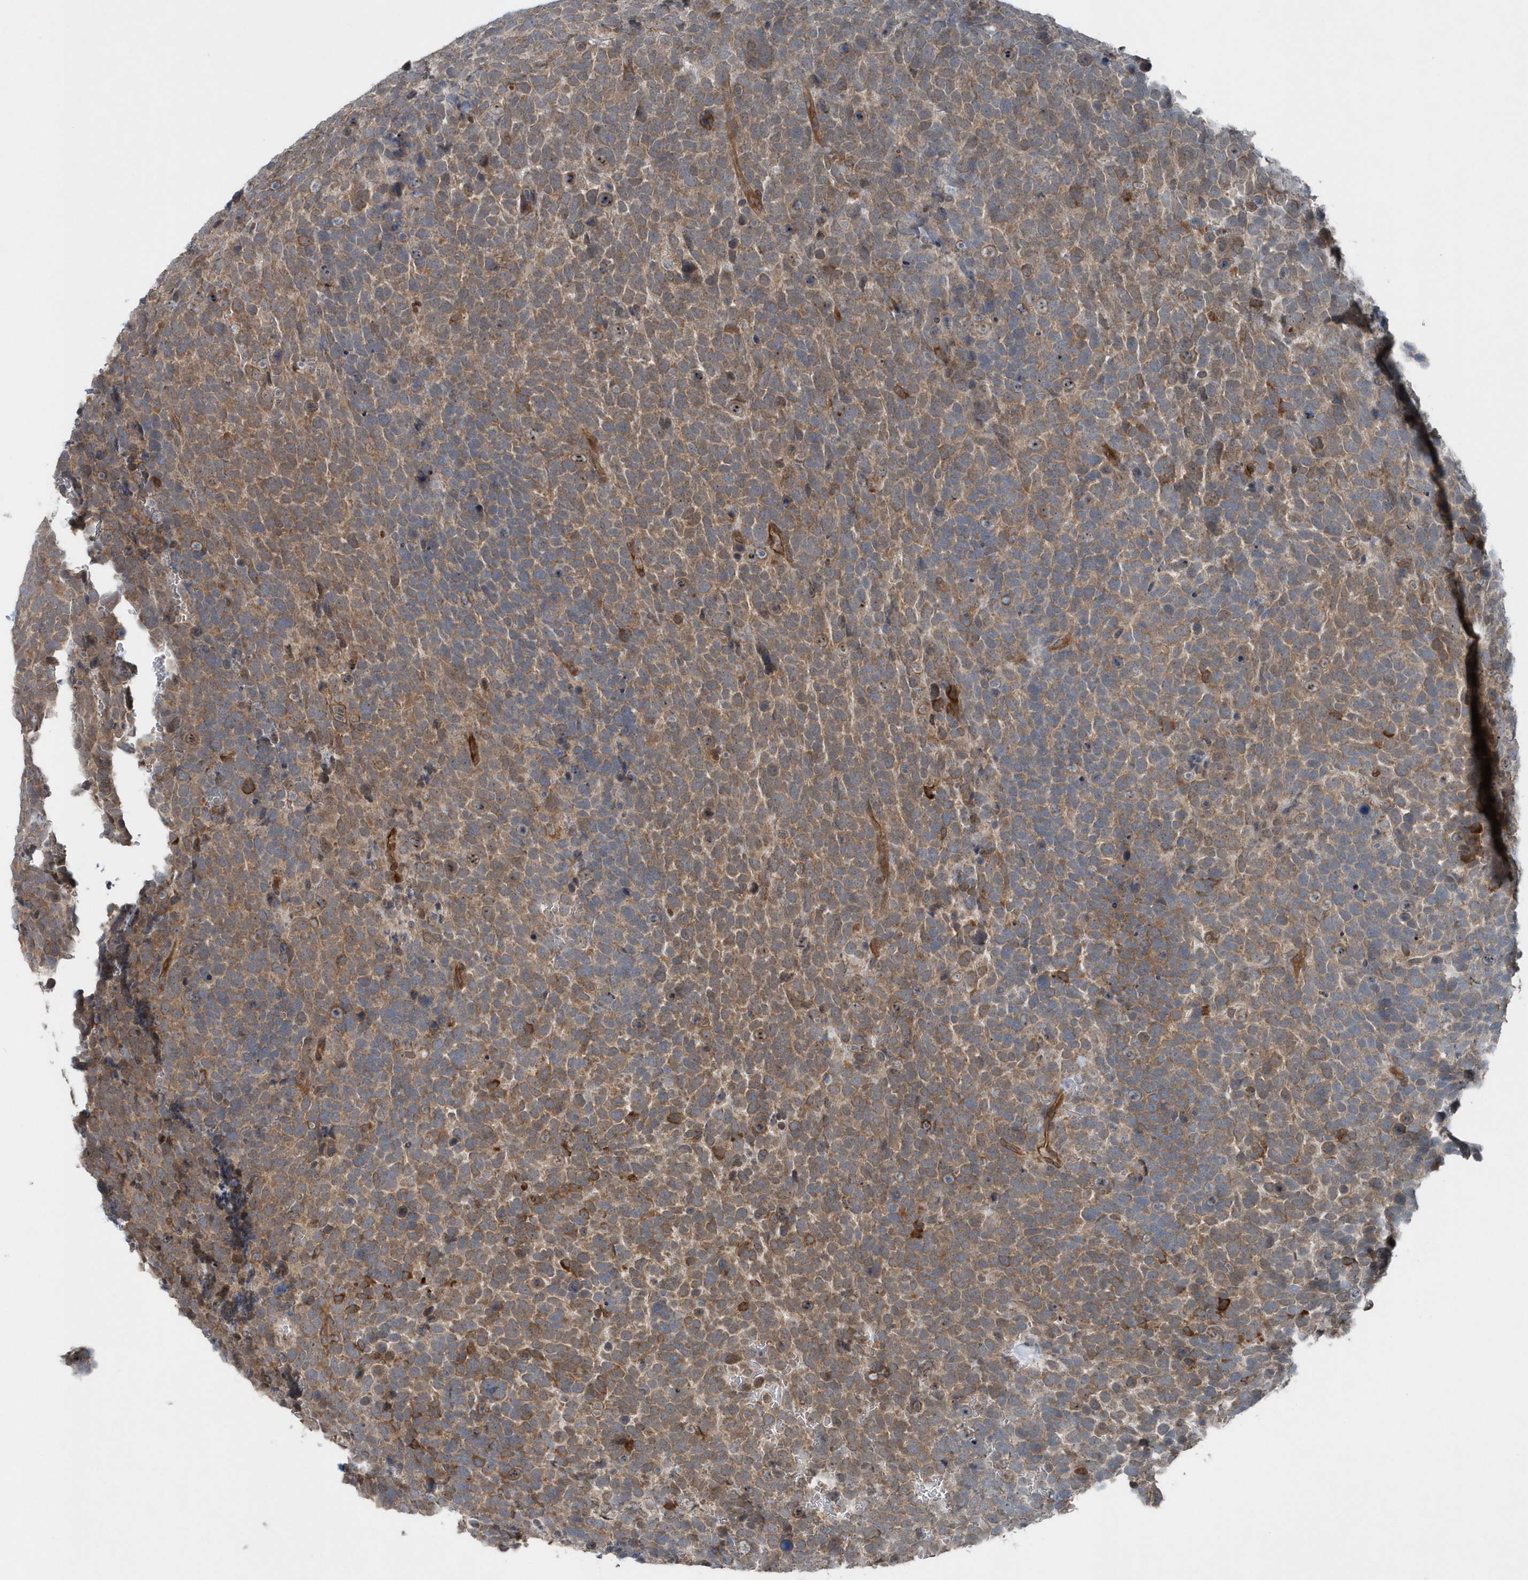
{"staining": {"intensity": "weak", "quantity": "25%-75%", "location": "cytoplasmic/membranous"}, "tissue": "urothelial cancer", "cell_type": "Tumor cells", "image_type": "cancer", "snomed": [{"axis": "morphology", "description": "Urothelial carcinoma, High grade"}, {"axis": "topography", "description": "Urinary bladder"}], "caption": "This histopathology image exhibits immunohistochemistry staining of urothelial carcinoma (high-grade), with low weak cytoplasmic/membranous positivity in approximately 25%-75% of tumor cells.", "gene": "MCC", "patient": {"sex": "female", "age": 82}}